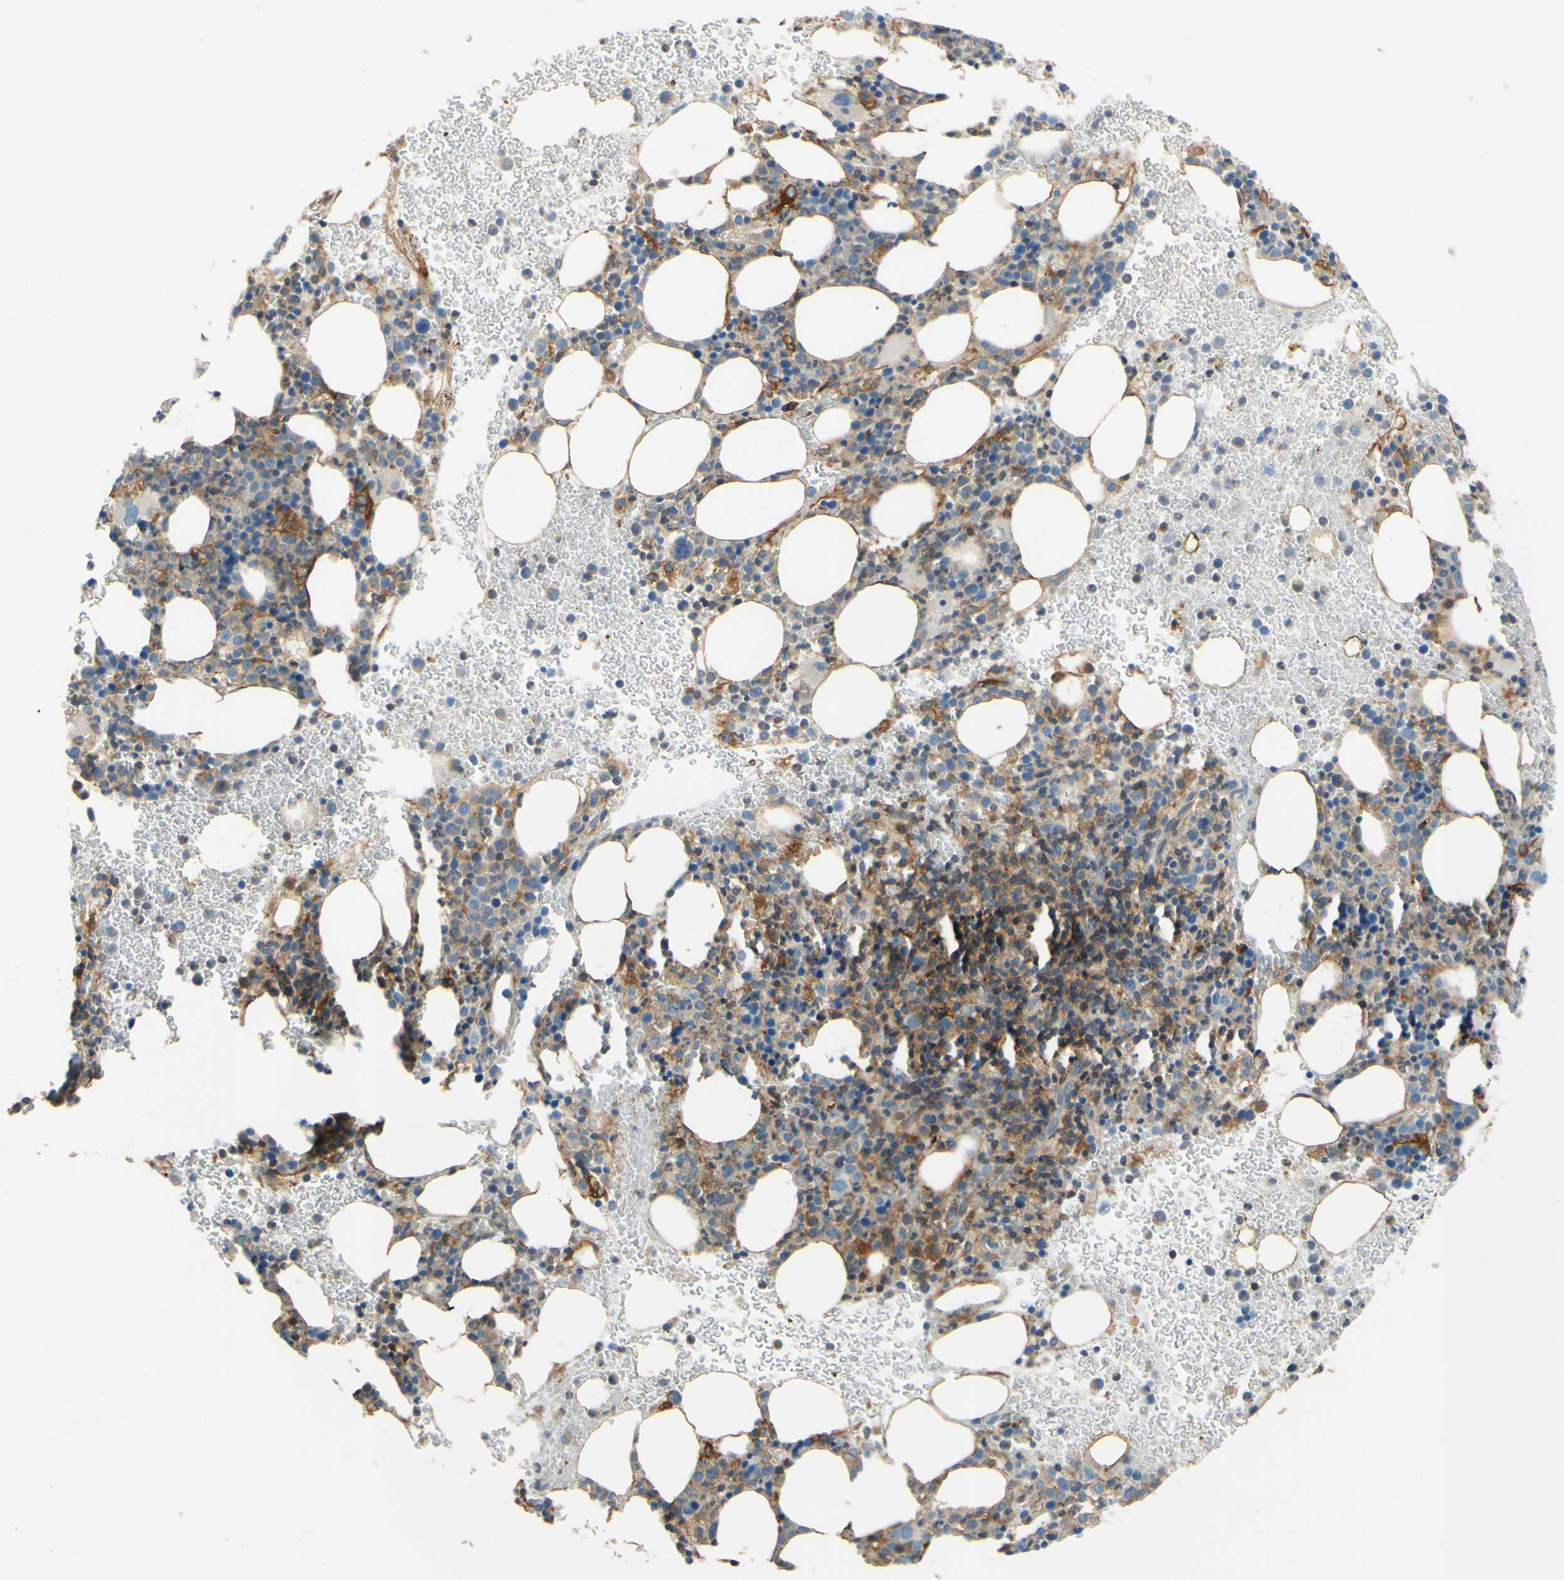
{"staining": {"intensity": "moderate", "quantity": ">75%", "location": "cytoplasmic/membranous"}, "tissue": "bone marrow", "cell_type": "Hematopoietic cells", "image_type": "normal", "snomed": [{"axis": "morphology", "description": "Normal tissue, NOS"}, {"axis": "morphology", "description": "Inflammation, NOS"}, {"axis": "topography", "description": "Bone marrow"}], "caption": "DAB immunohistochemical staining of unremarkable human bone marrow exhibits moderate cytoplasmic/membranous protein staining in approximately >75% of hematopoietic cells.", "gene": "POR", "patient": {"sex": "female", "age": 54}}